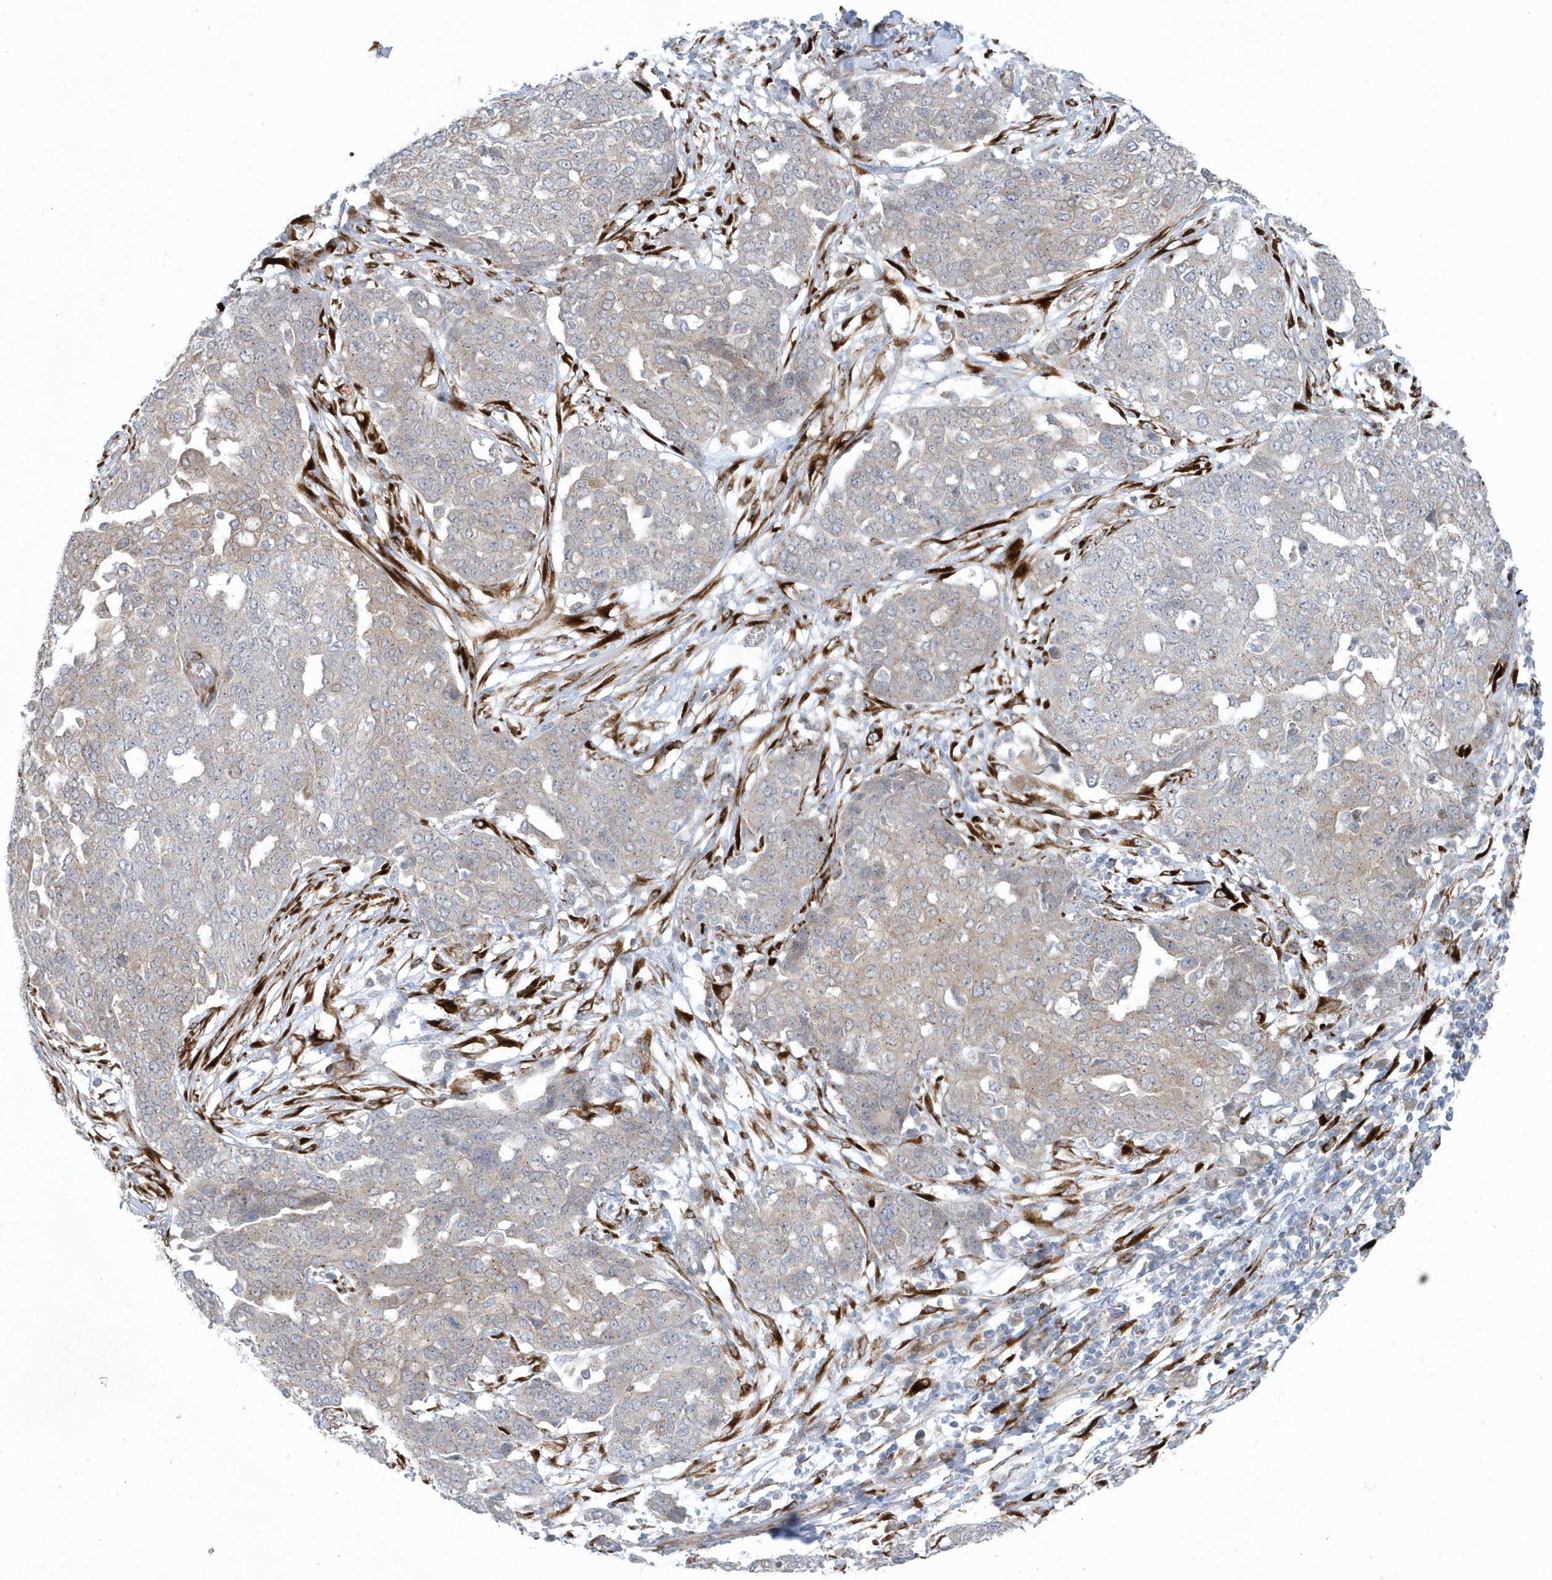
{"staining": {"intensity": "weak", "quantity": "<25%", "location": "cytoplasmic/membranous"}, "tissue": "ovarian cancer", "cell_type": "Tumor cells", "image_type": "cancer", "snomed": [{"axis": "morphology", "description": "Cystadenocarcinoma, serous, NOS"}, {"axis": "topography", "description": "Soft tissue"}, {"axis": "topography", "description": "Ovary"}], "caption": "Human serous cystadenocarcinoma (ovarian) stained for a protein using immunohistochemistry displays no positivity in tumor cells.", "gene": "FAM98A", "patient": {"sex": "female", "age": 57}}